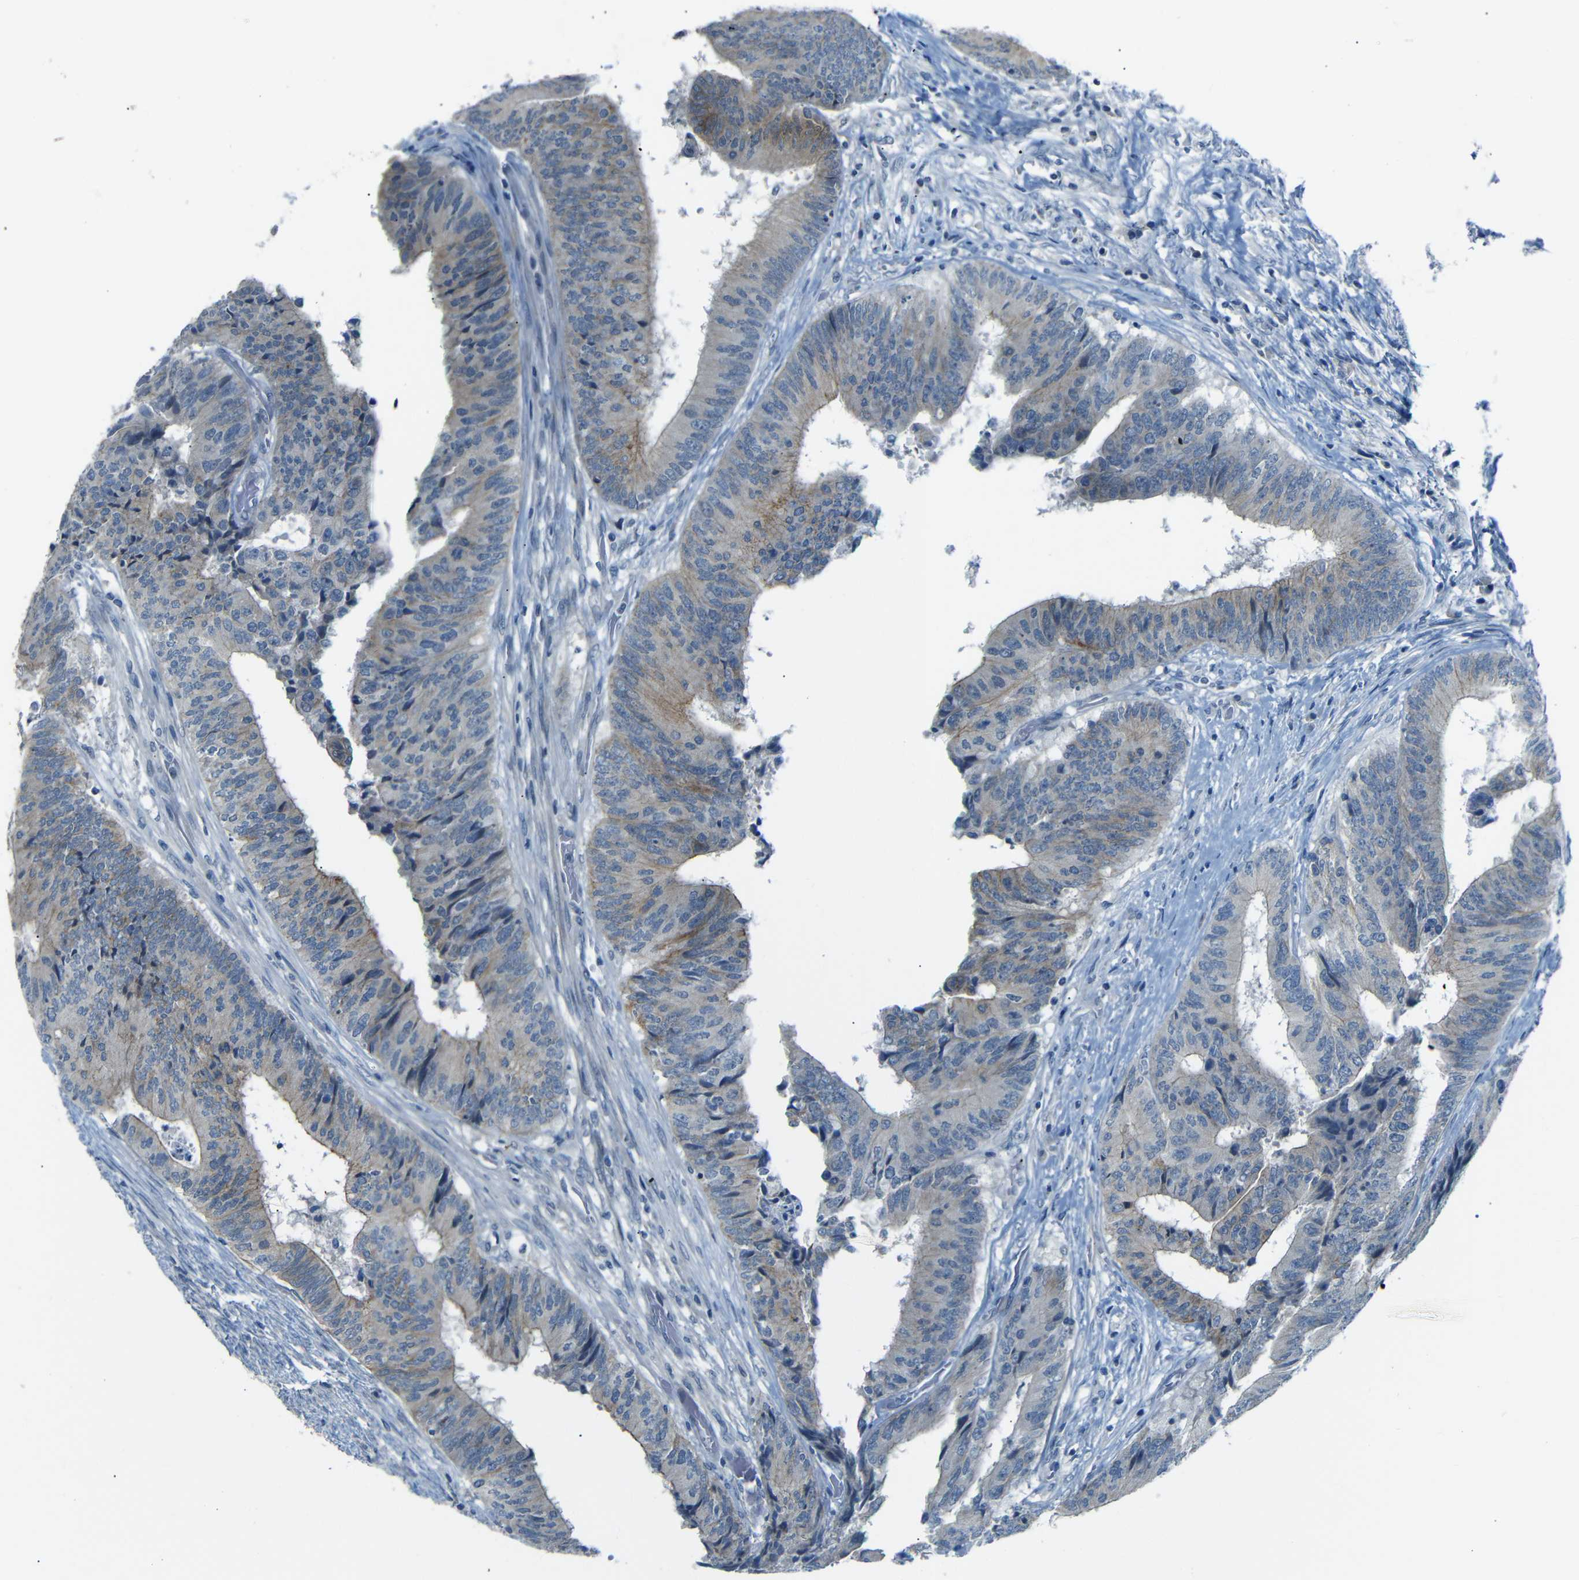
{"staining": {"intensity": "weak", "quantity": "25%-75%", "location": "cytoplasmic/membranous"}, "tissue": "colorectal cancer", "cell_type": "Tumor cells", "image_type": "cancer", "snomed": [{"axis": "morphology", "description": "Adenocarcinoma, NOS"}, {"axis": "topography", "description": "Rectum"}], "caption": "Colorectal adenocarcinoma was stained to show a protein in brown. There is low levels of weak cytoplasmic/membranous positivity in approximately 25%-75% of tumor cells.", "gene": "ANK3", "patient": {"sex": "male", "age": 72}}